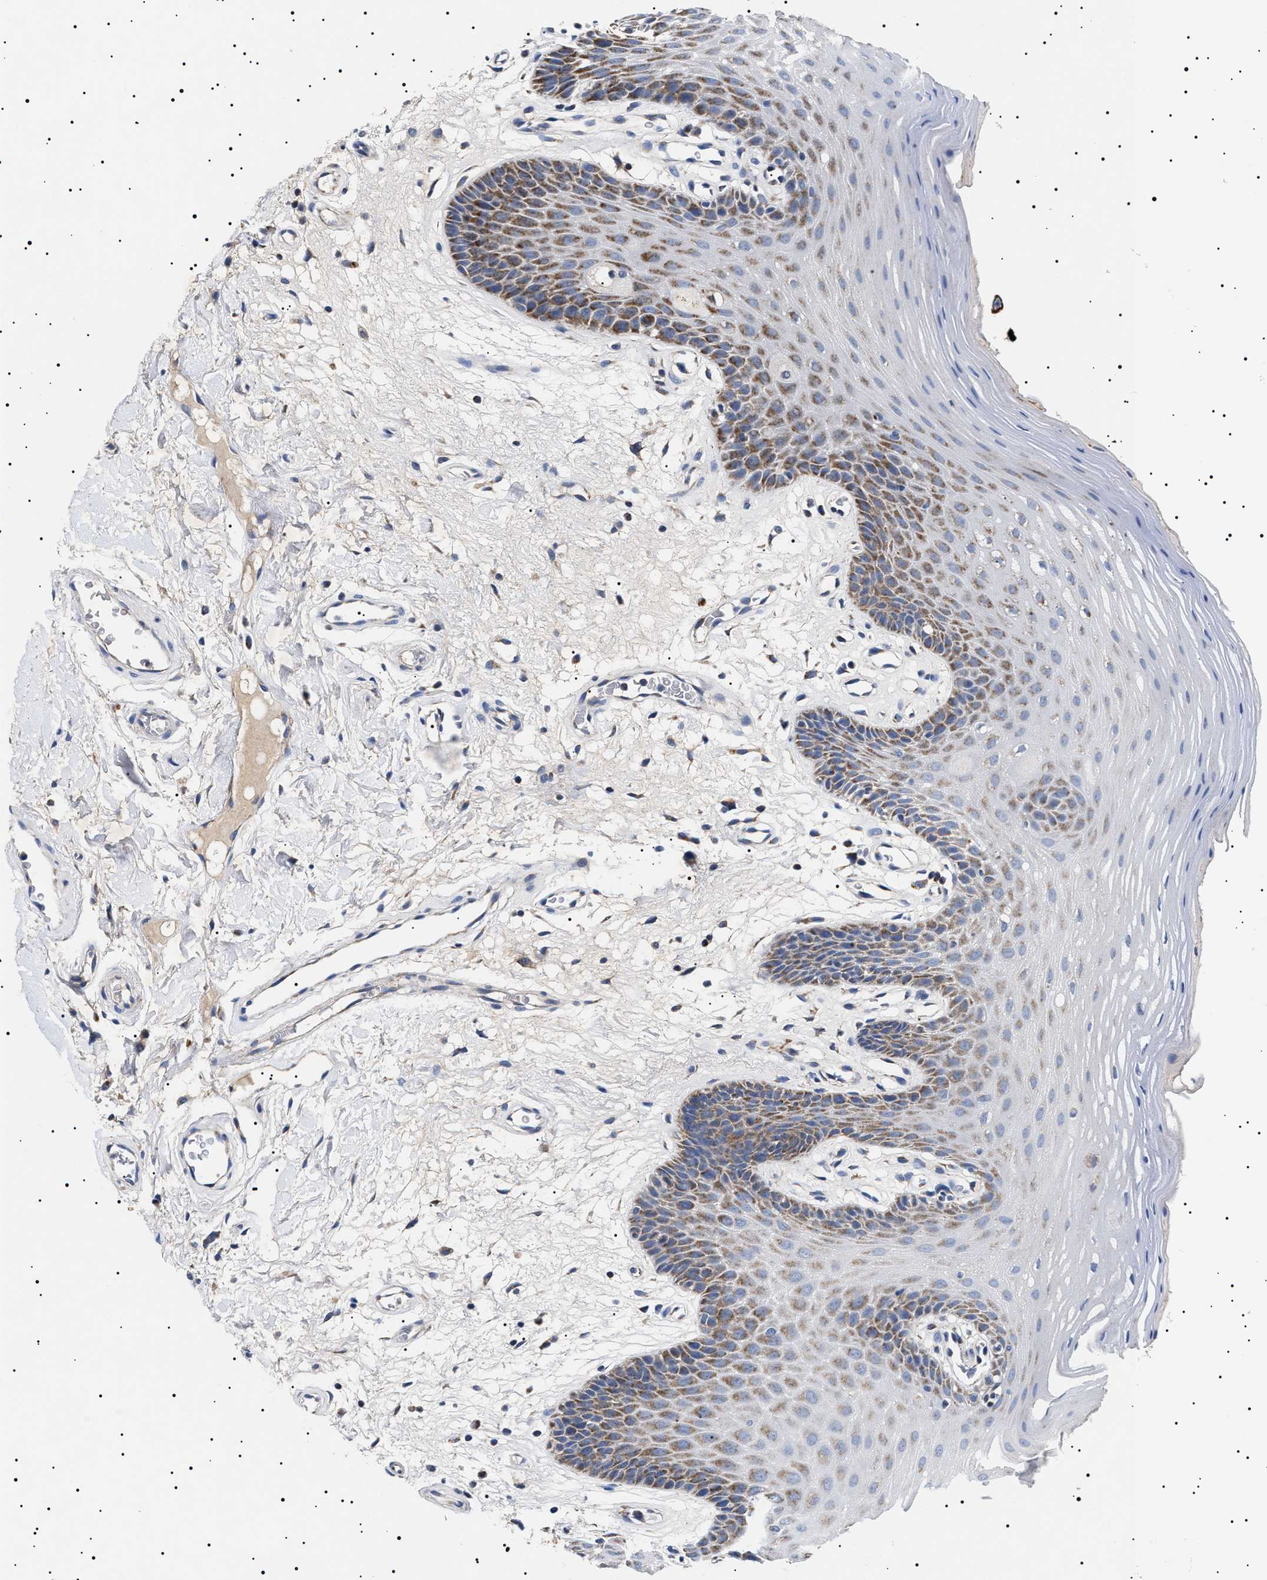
{"staining": {"intensity": "moderate", "quantity": ">75%", "location": "cytoplasmic/membranous"}, "tissue": "oral mucosa", "cell_type": "Squamous epithelial cells", "image_type": "normal", "snomed": [{"axis": "morphology", "description": "Normal tissue, NOS"}, {"axis": "morphology", "description": "Squamous cell carcinoma, NOS"}, {"axis": "topography", "description": "Oral tissue"}, {"axis": "topography", "description": "Head-Neck"}], "caption": "Oral mucosa stained with immunohistochemistry (IHC) demonstrates moderate cytoplasmic/membranous expression in approximately >75% of squamous epithelial cells.", "gene": "CHRDL2", "patient": {"sex": "male", "age": 71}}